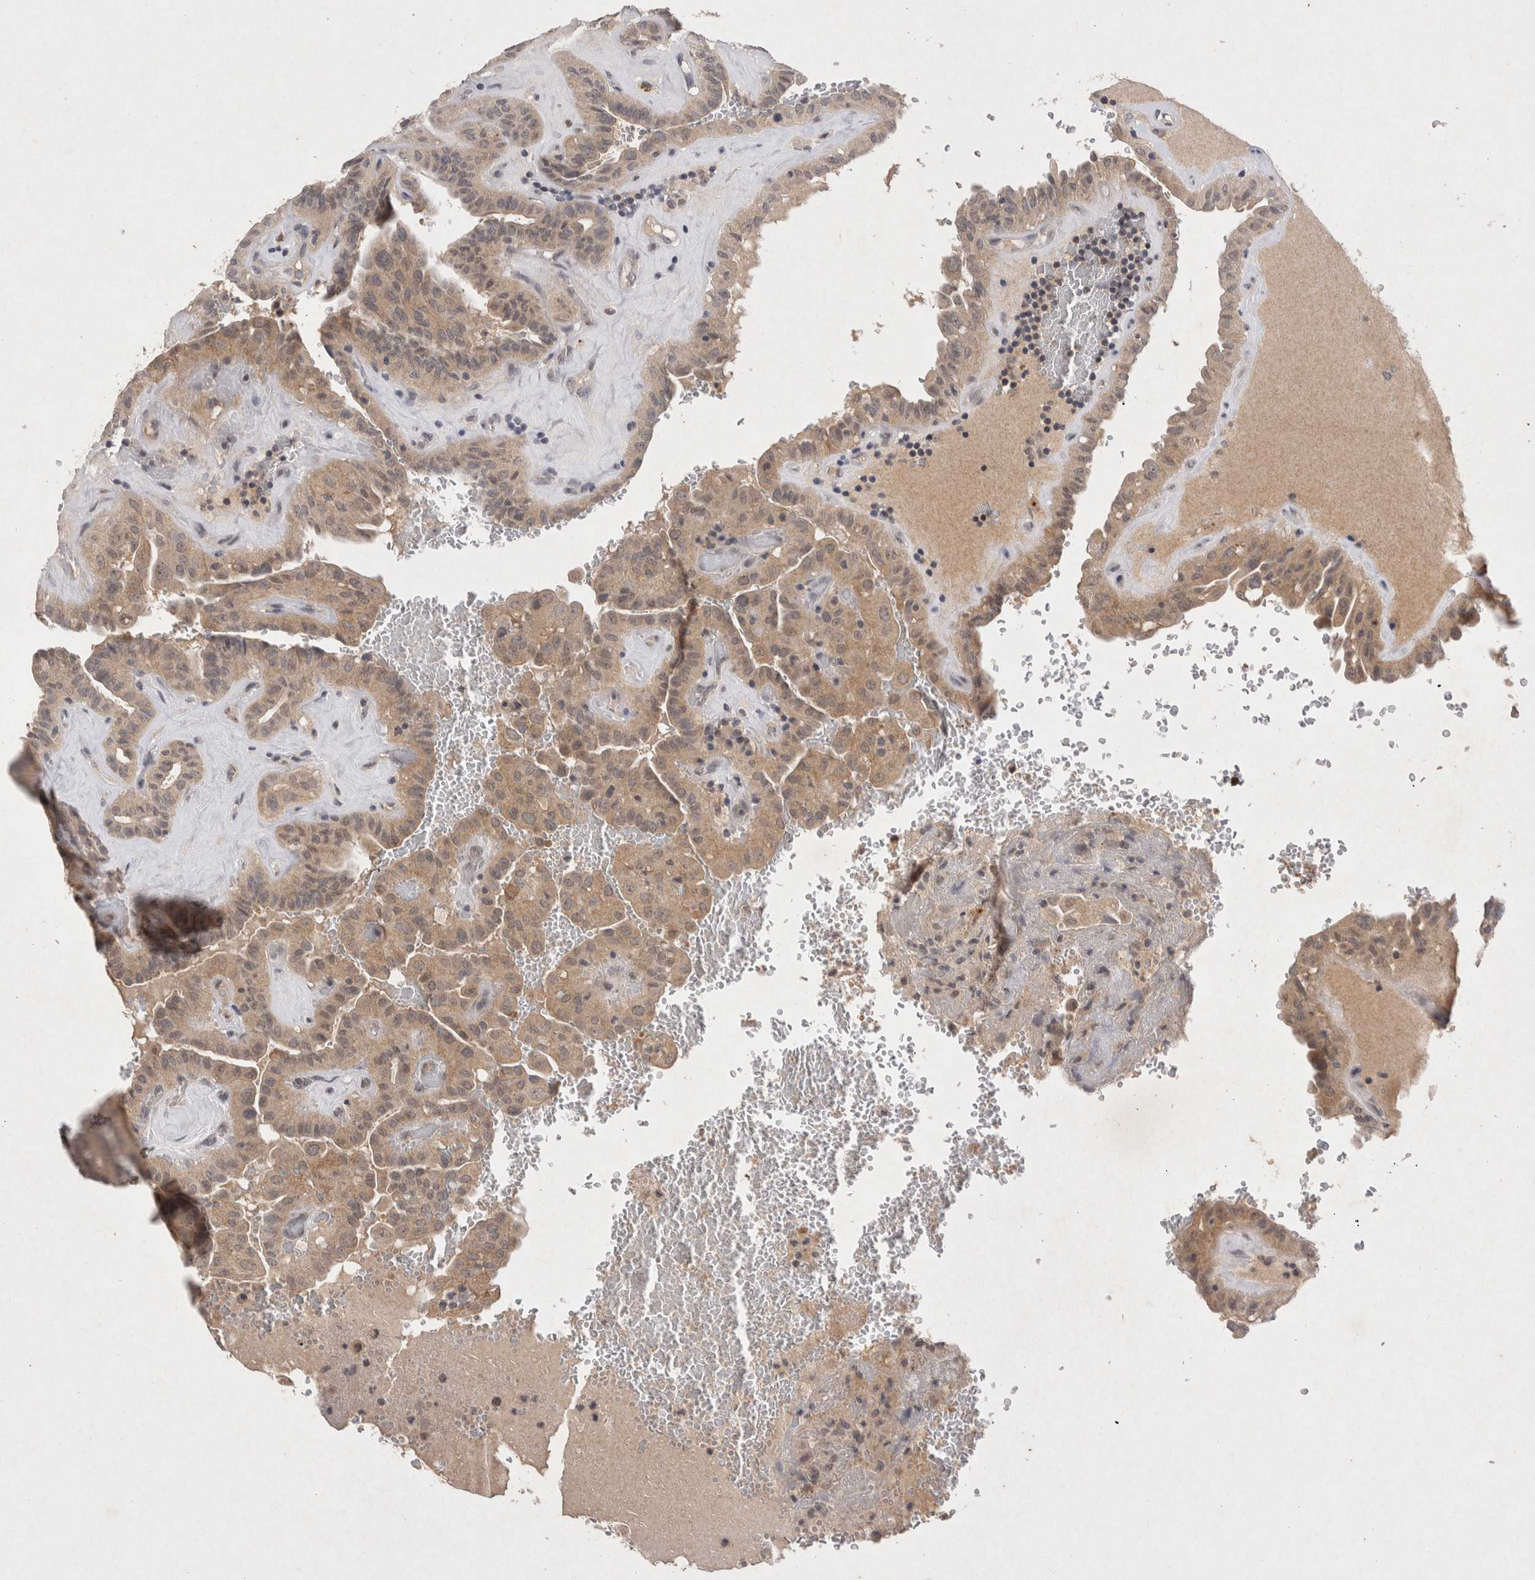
{"staining": {"intensity": "weak", "quantity": ">75%", "location": "cytoplasmic/membranous"}, "tissue": "thyroid cancer", "cell_type": "Tumor cells", "image_type": "cancer", "snomed": [{"axis": "morphology", "description": "Papillary adenocarcinoma, NOS"}, {"axis": "topography", "description": "Thyroid gland"}], "caption": "Immunohistochemistry (IHC) micrograph of thyroid papillary adenocarcinoma stained for a protein (brown), which shows low levels of weak cytoplasmic/membranous expression in about >75% of tumor cells.", "gene": "RASSF3", "patient": {"sex": "male", "age": 77}}